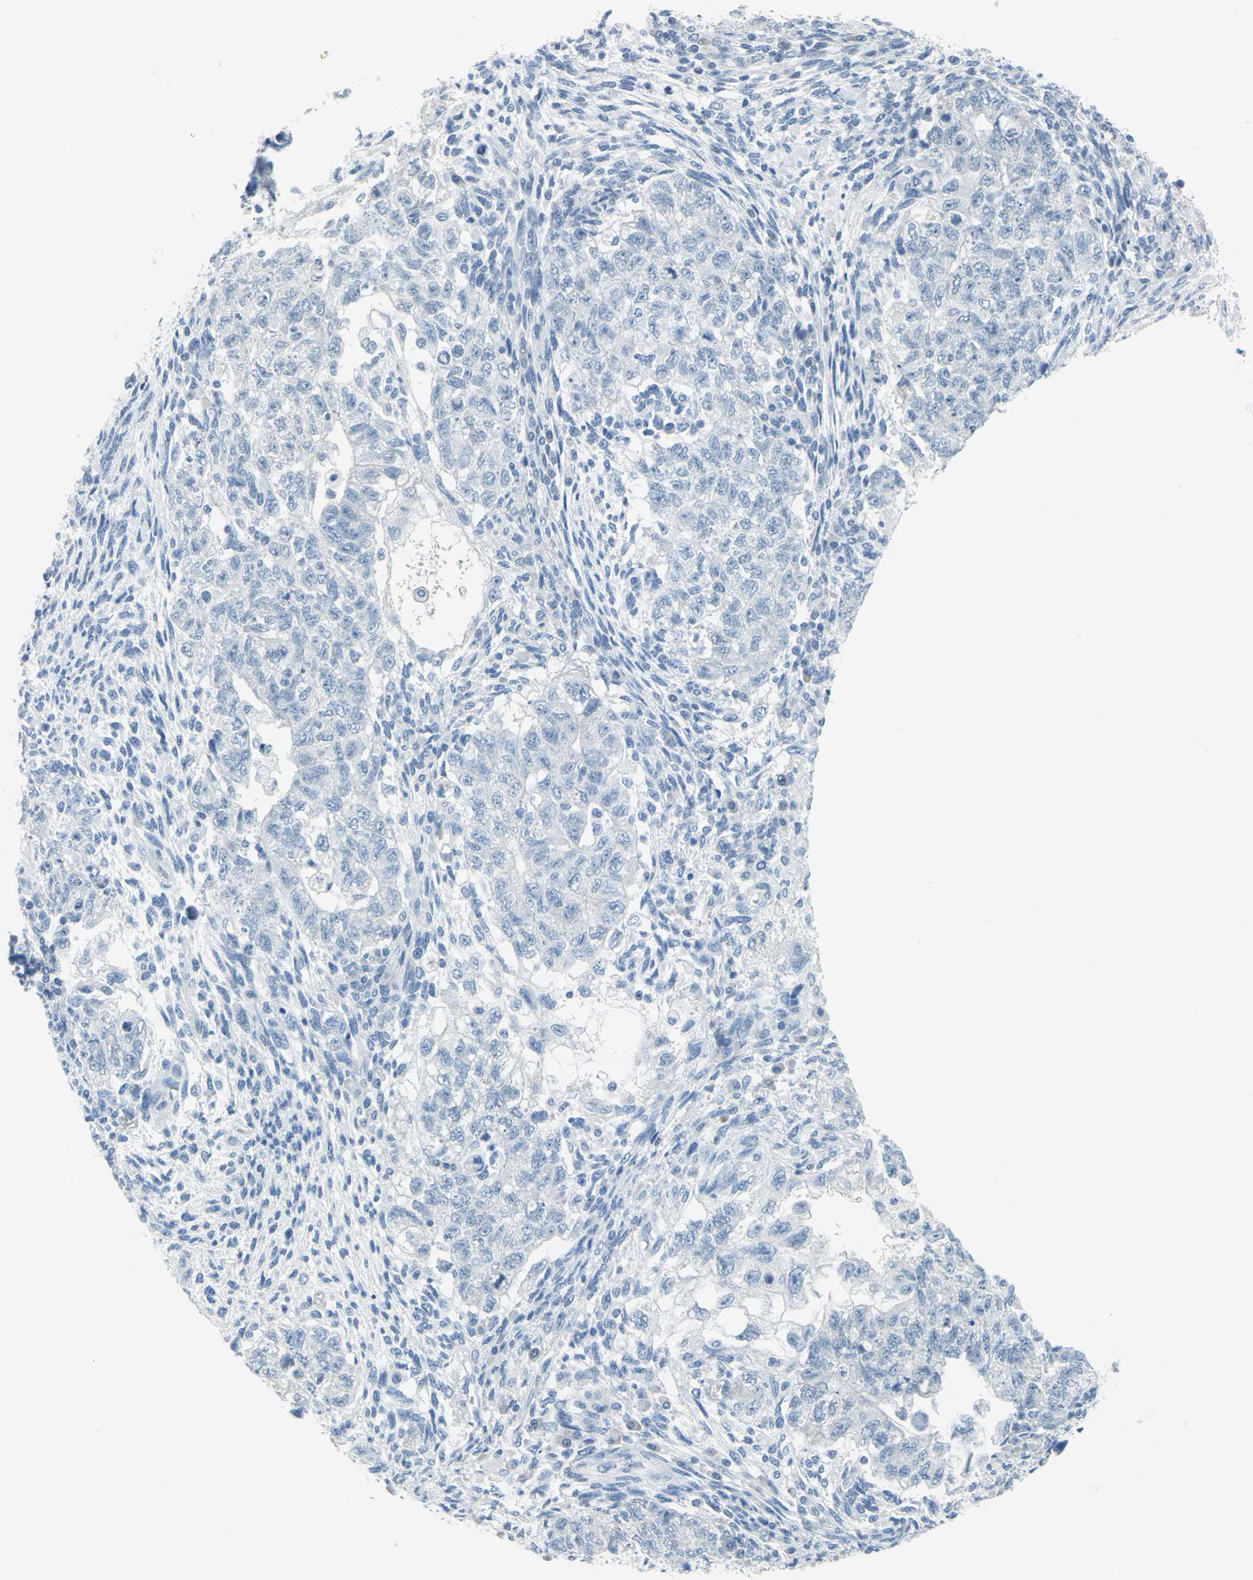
{"staining": {"intensity": "negative", "quantity": "none", "location": "none"}, "tissue": "testis cancer", "cell_type": "Tumor cells", "image_type": "cancer", "snomed": [{"axis": "morphology", "description": "Normal tissue, NOS"}, {"axis": "morphology", "description": "Carcinoma, Embryonal, NOS"}, {"axis": "topography", "description": "Testis"}], "caption": "Testis cancer was stained to show a protein in brown. There is no significant expression in tumor cells.", "gene": "DNAI2", "patient": {"sex": "male", "age": 36}}